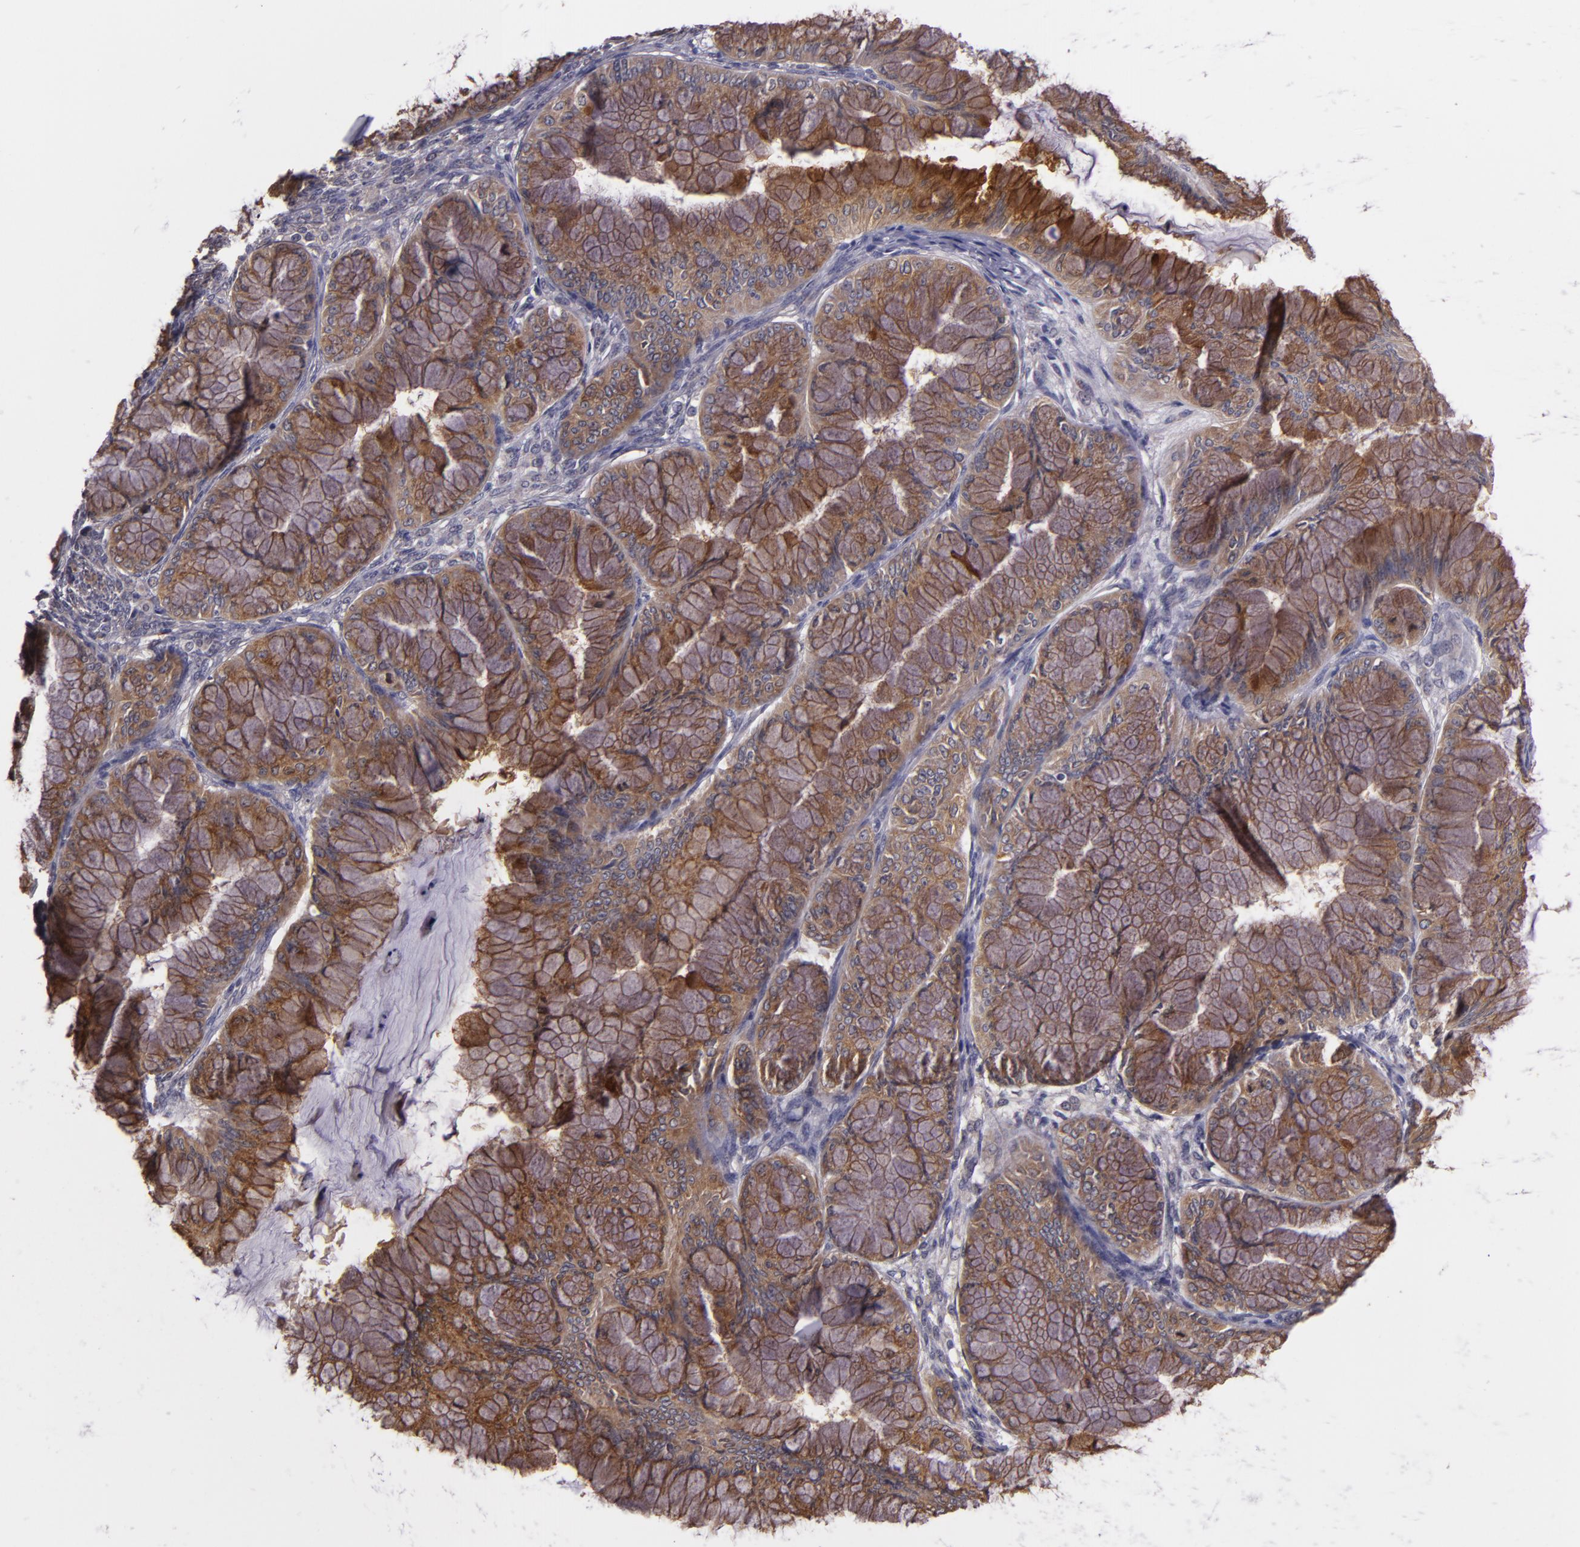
{"staining": {"intensity": "moderate", "quantity": ">75%", "location": "cytoplasmic/membranous"}, "tissue": "ovarian cancer", "cell_type": "Tumor cells", "image_type": "cancer", "snomed": [{"axis": "morphology", "description": "Cystadenocarcinoma, mucinous, NOS"}, {"axis": "topography", "description": "Ovary"}], "caption": "High-power microscopy captured an immunohistochemistry (IHC) histopathology image of ovarian cancer, revealing moderate cytoplasmic/membranous expression in about >75% of tumor cells. (Brightfield microscopy of DAB IHC at high magnification).", "gene": "SYTL4", "patient": {"sex": "female", "age": 63}}